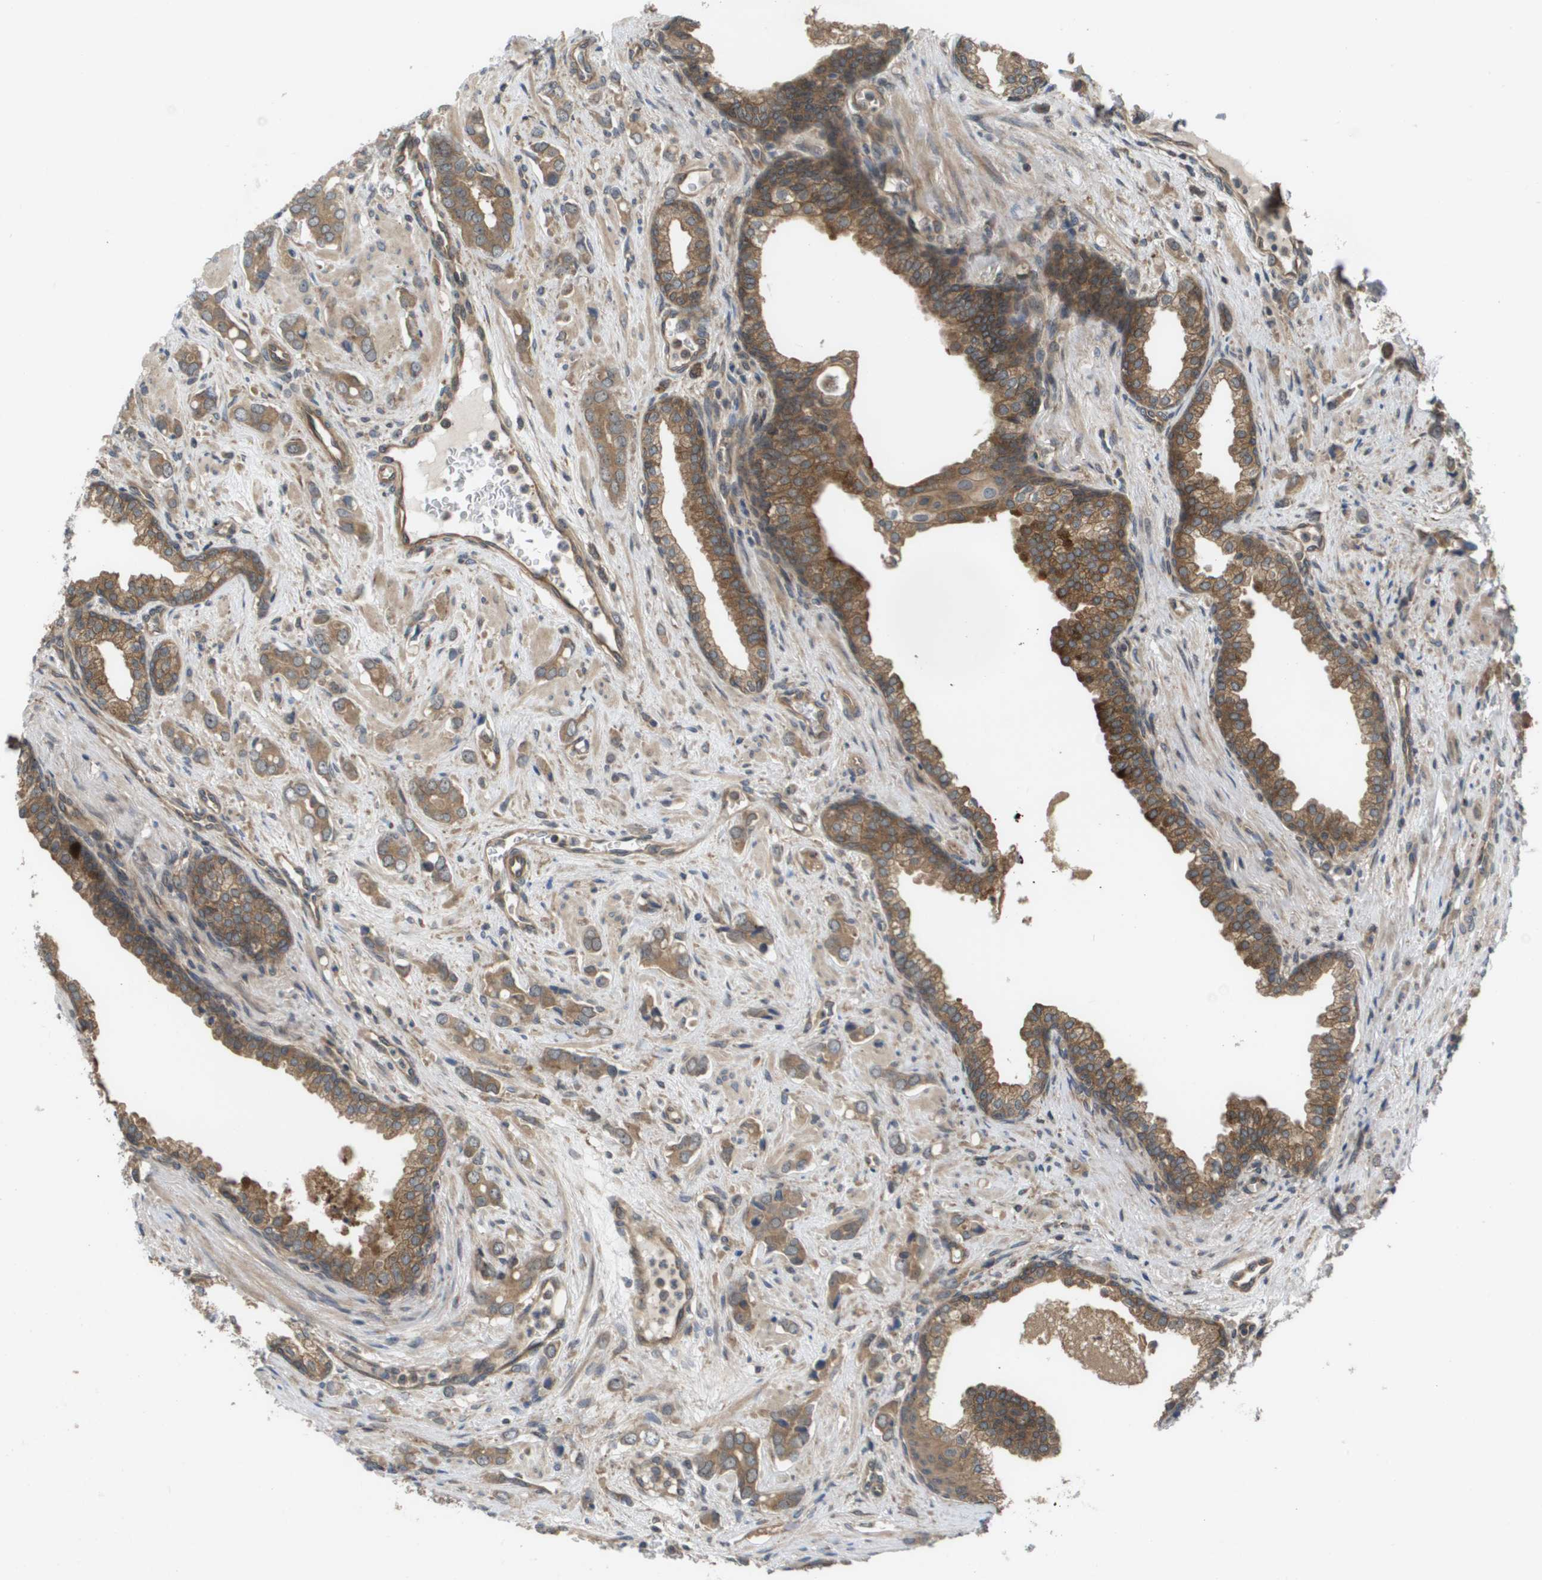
{"staining": {"intensity": "moderate", "quantity": ">75%", "location": "cytoplasmic/membranous"}, "tissue": "prostate cancer", "cell_type": "Tumor cells", "image_type": "cancer", "snomed": [{"axis": "morphology", "description": "Adenocarcinoma, High grade"}, {"axis": "topography", "description": "Prostate"}], "caption": "The immunohistochemical stain shows moderate cytoplasmic/membranous staining in tumor cells of adenocarcinoma (high-grade) (prostate) tissue.", "gene": "CTPS2", "patient": {"sex": "male", "age": 52}}